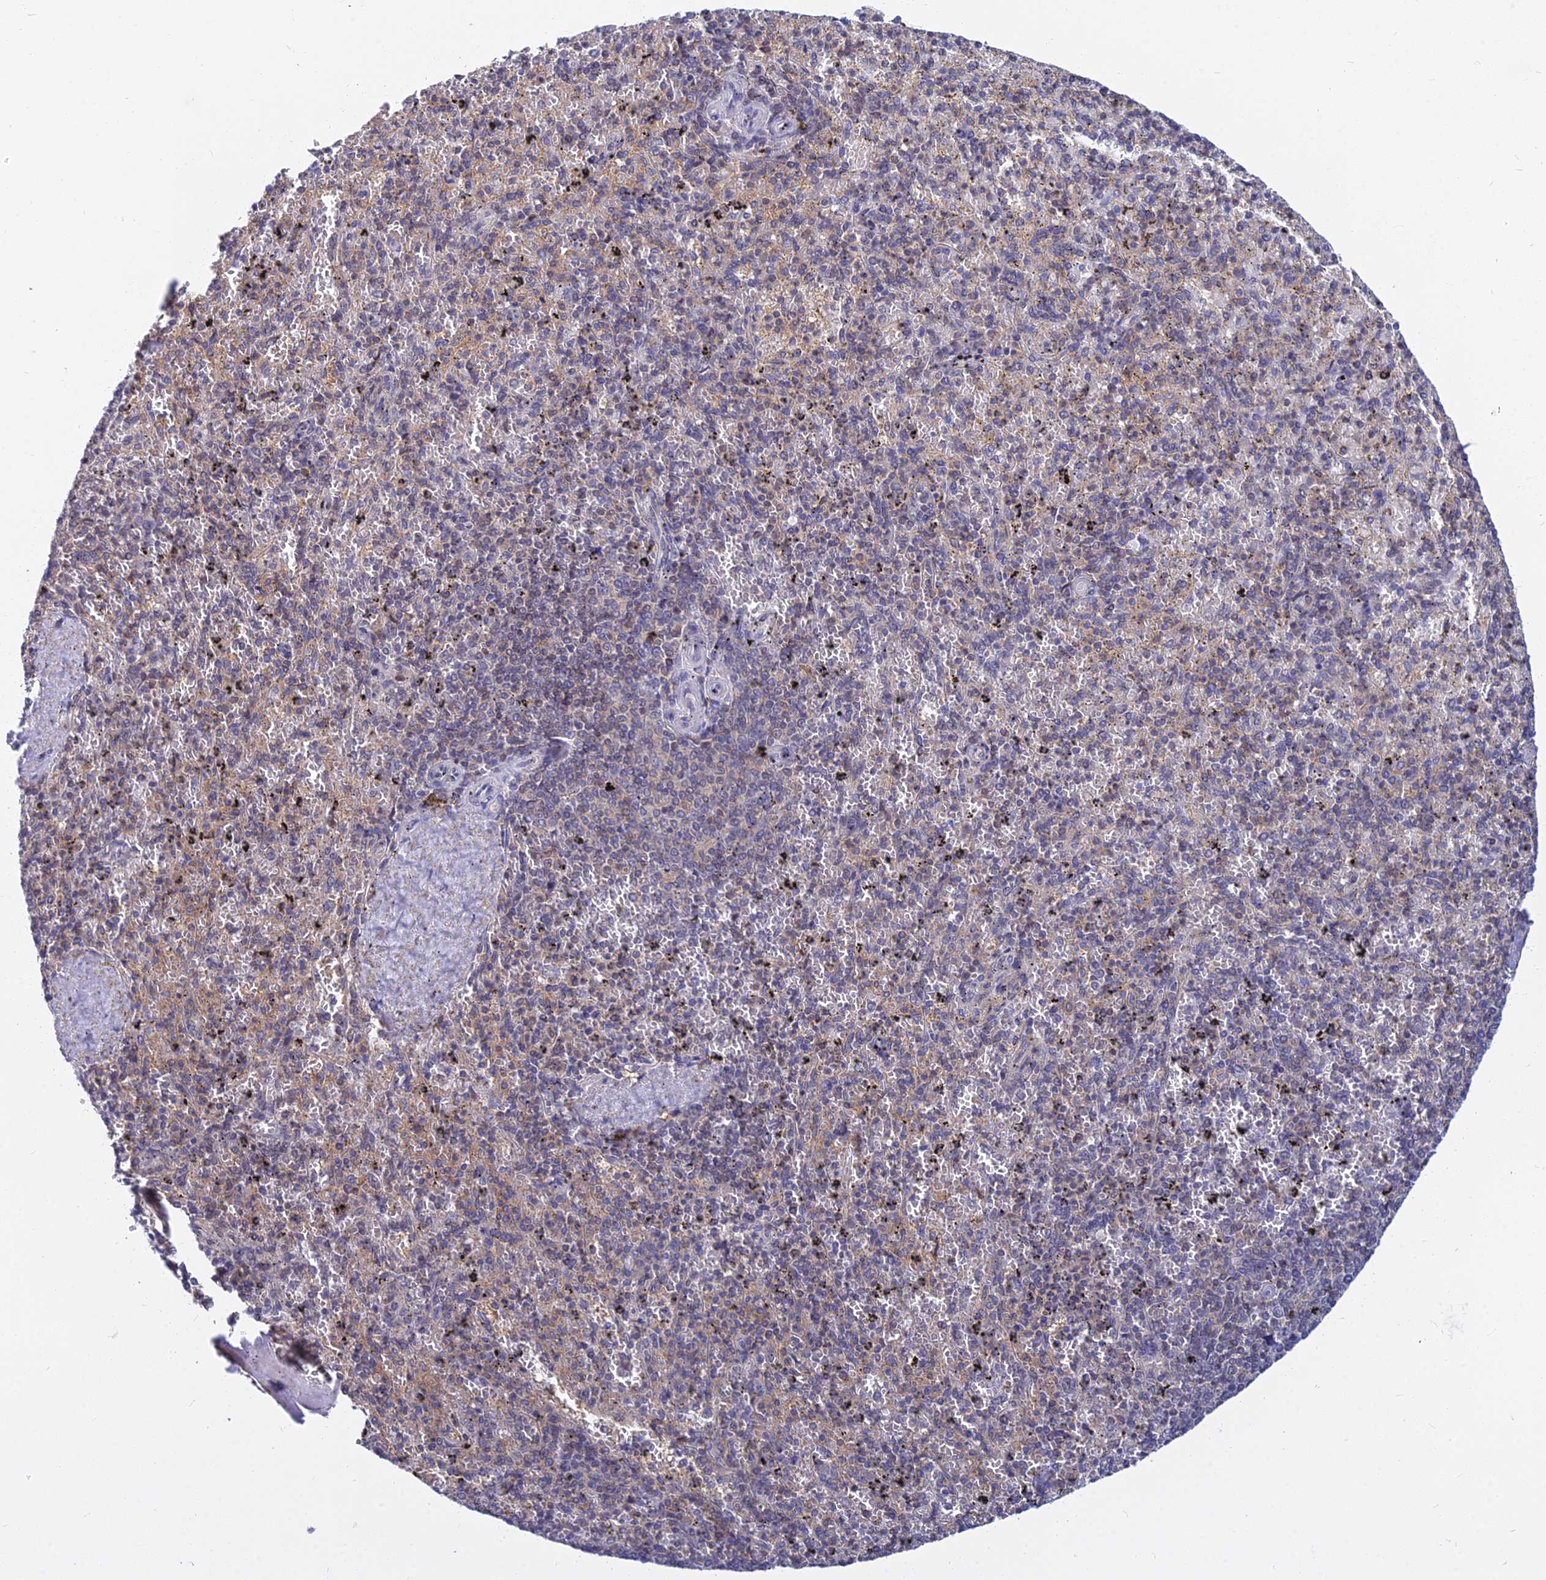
{"staining": {"intensity": "negative", "quantity": "none", "location": "none"}, "tissue": "spleen", "cell_type": "Cells in red pulp", "image_type": "normal", "snomed": [{"axis": "morphology", "description": "Normal tissue, NOS"}, {"axis": "topography", "description": "Spleen"}], "caption": "Cells in red pulp show no significant protein positivity in unremarkable spleen. The staining is performed using DAB (3,3'-diaminobenzidine) brown chromogen with nuclei counter-stained in using hematoxylin.", "gene": "B3GALT4", "patient": {"sex": "male", "age": 82}}